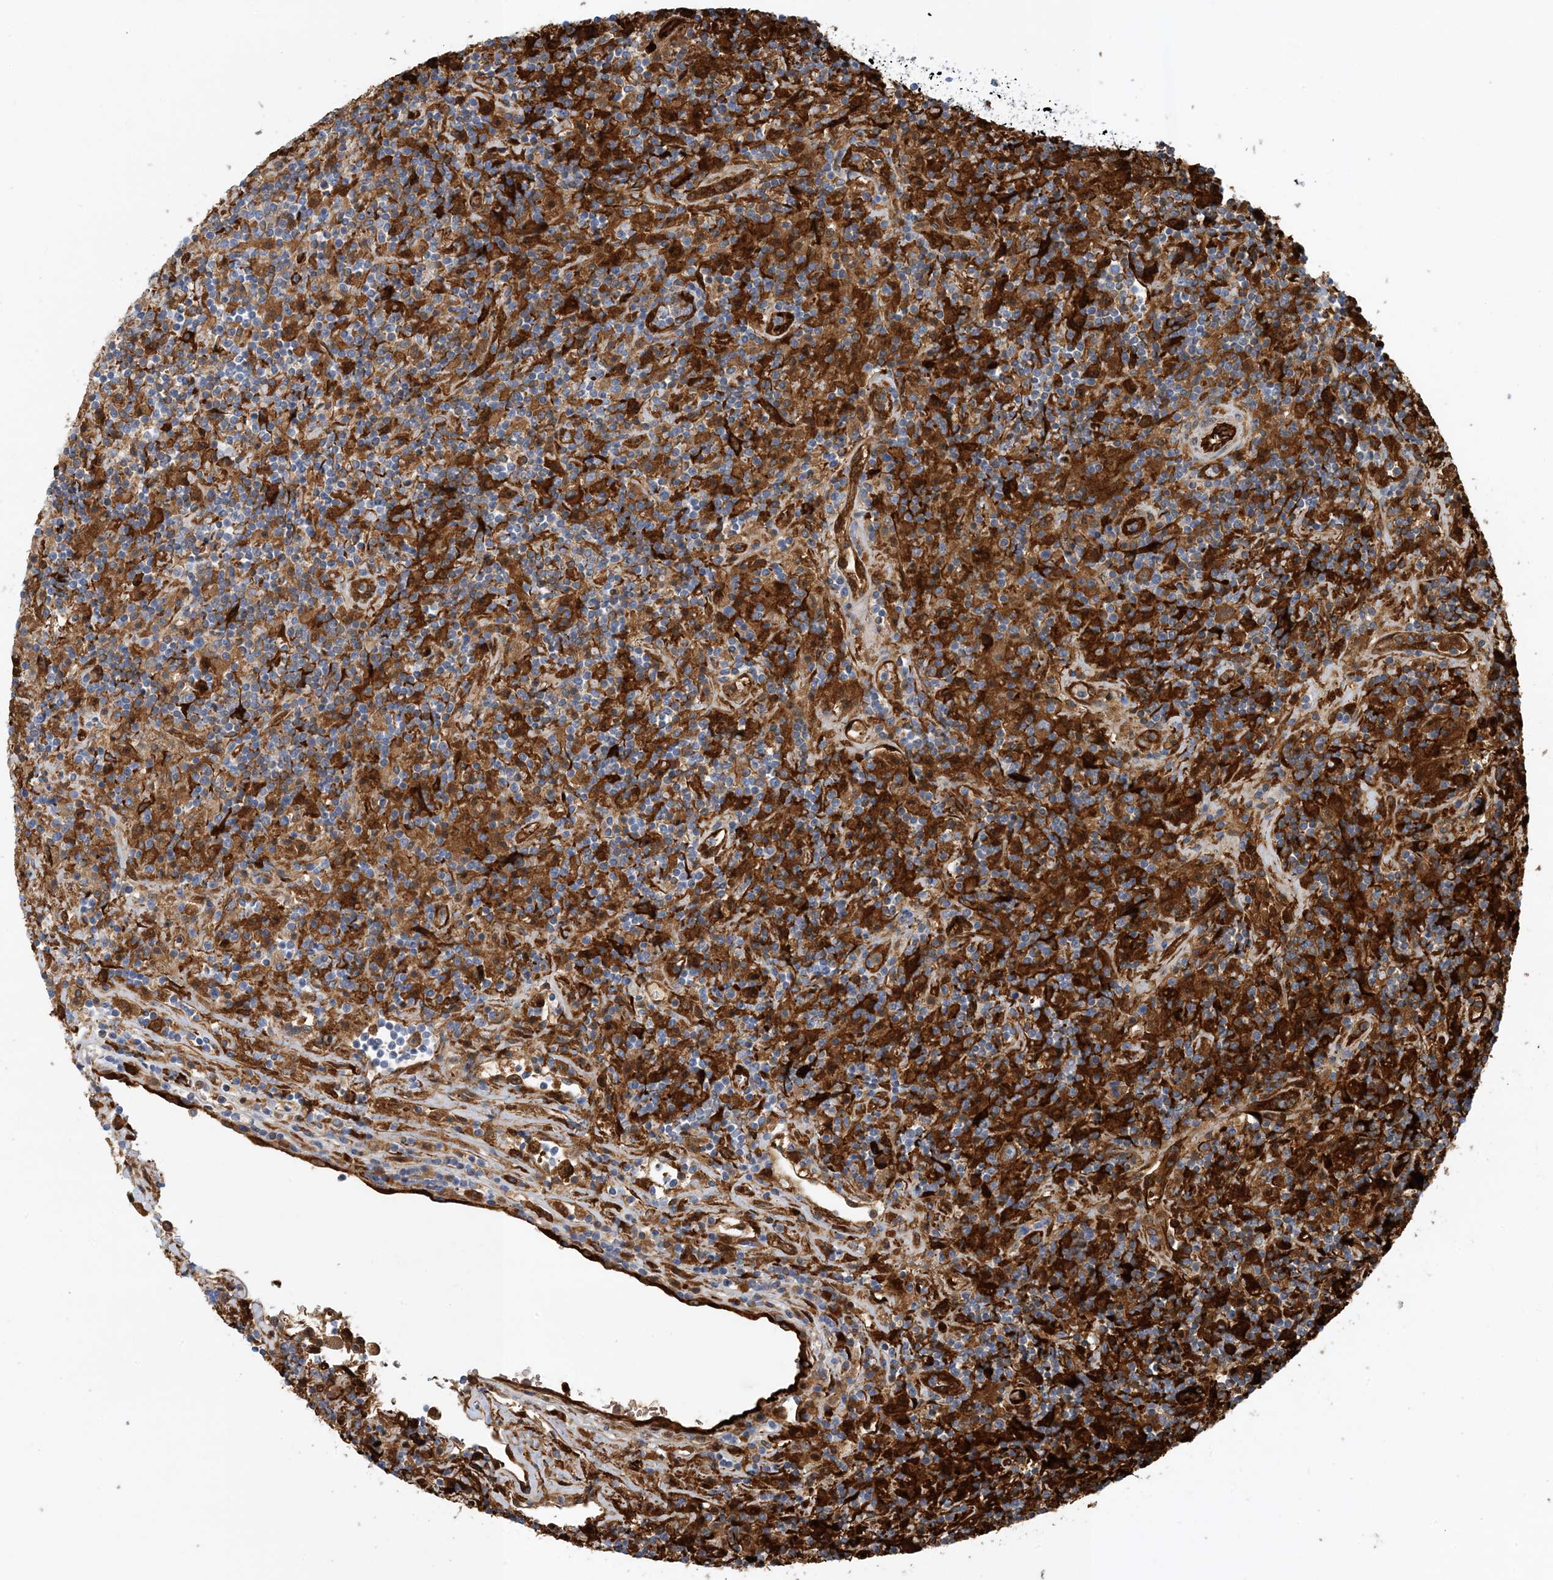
{"staining": {"intensity": "moderate", "quantity": ">75%", "location": "cytoplasmic/membranous"}, "tissue": "lymphoma", "cell_type": "Tumor cells", "image_type": "cancer", "snomed": [{"axis": "morphology", "description": "Hodgkin's disease, NOS"}, {"axis": "topography", "description": "Lymph node"}], "caption": "Tumor cells show medium levels of moderate cytoplasmic/membranous staining in about >75% of cells in Hodgkin's disease.", "gene": "PCDHA2", "patient": {"sex": "male", "age": 70}}